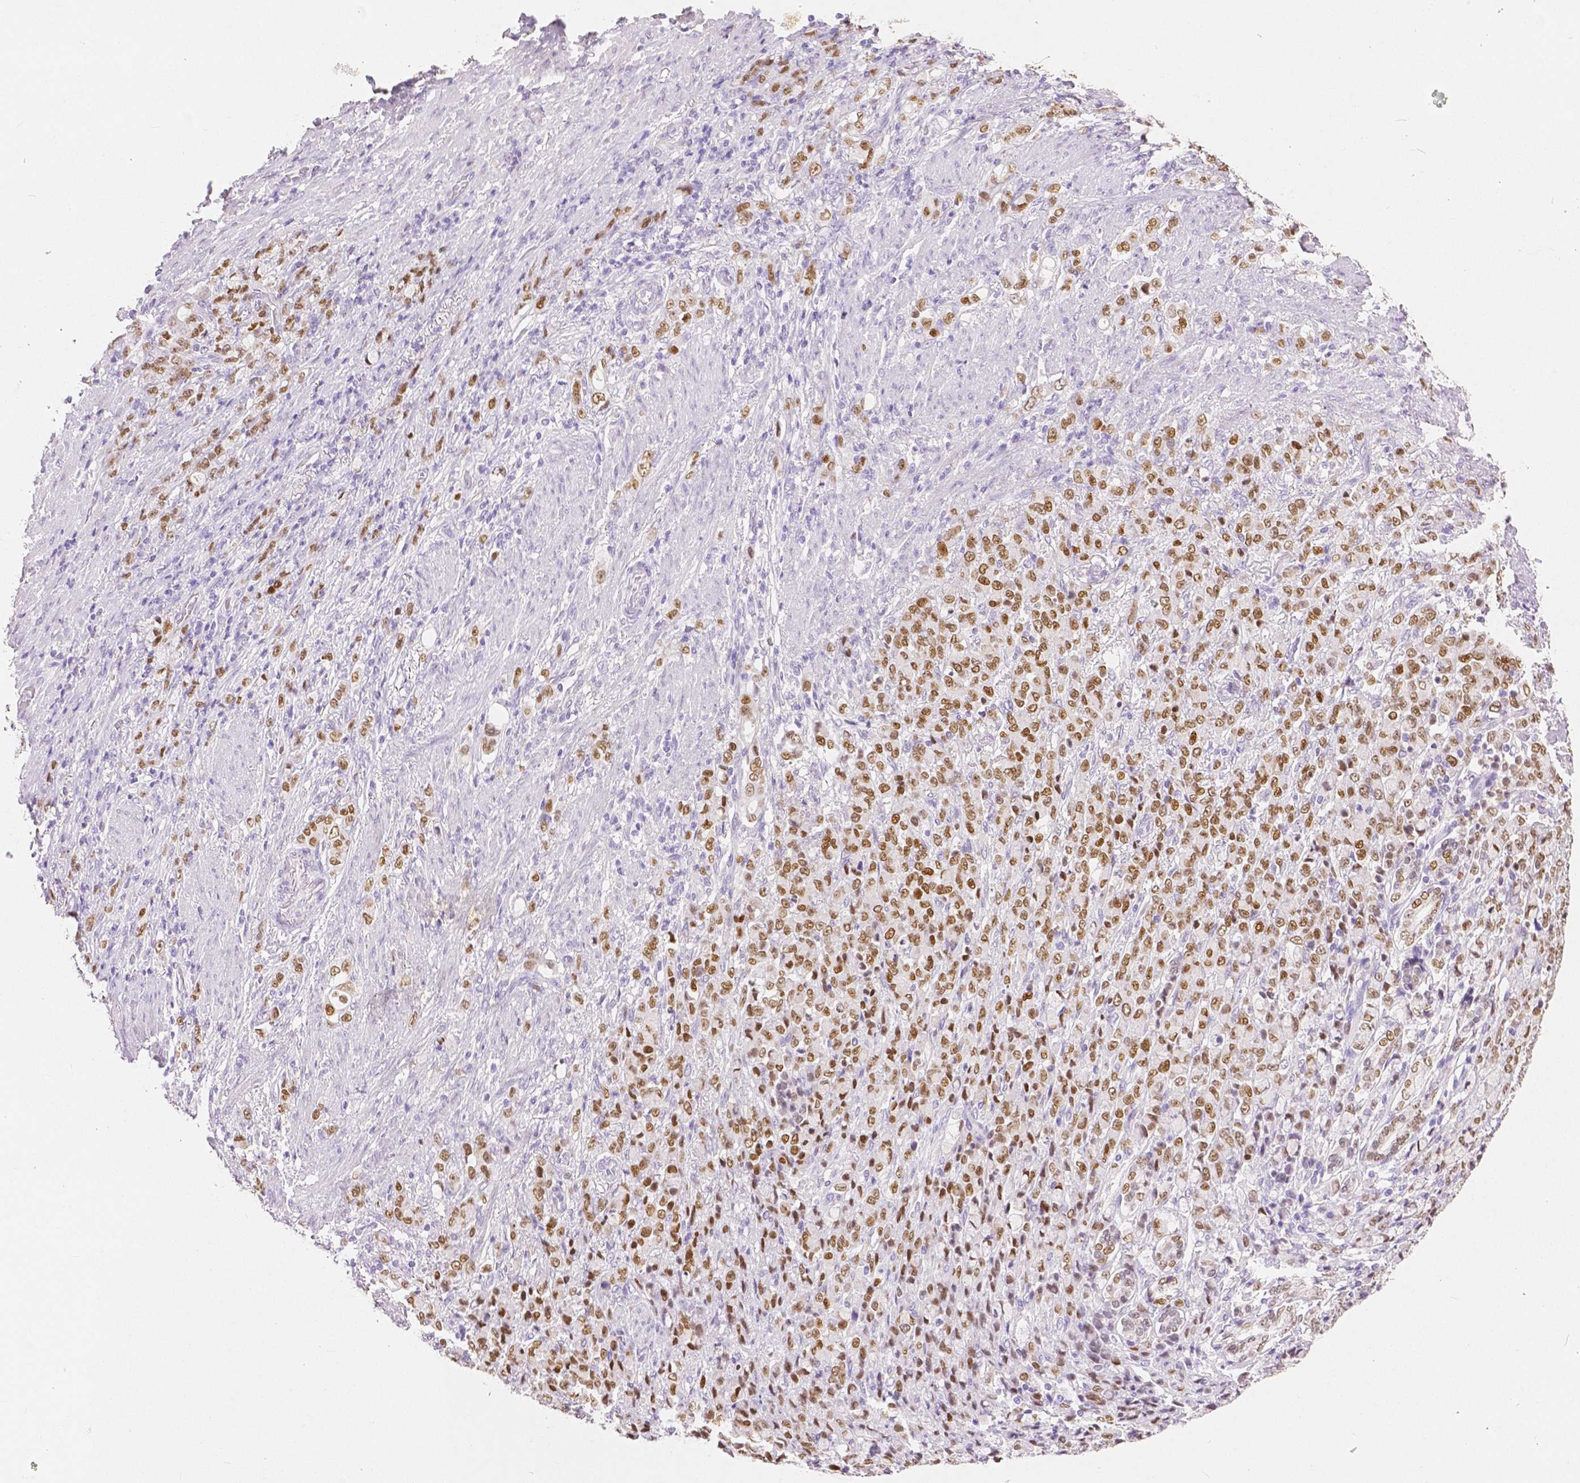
{"staining": {"intensity": "moderate", "quantity": ">75%", "location": "nuclear"}, "tissue": "stomach cancer", "cell_type": "Tumor cells", "image_type": "cancer", "snomed": [{"axis": "morphology", "description": "Adenocarcinoma, NOS"}, {"axis": "topography", "description": "Stomach"}], "caption": "Moderate nuclear protein staining is present in approximately >75% of tumor cells in stomach cancer.", "gene": "HNF1B", "patient": {"sex": "female", "age": 79}}